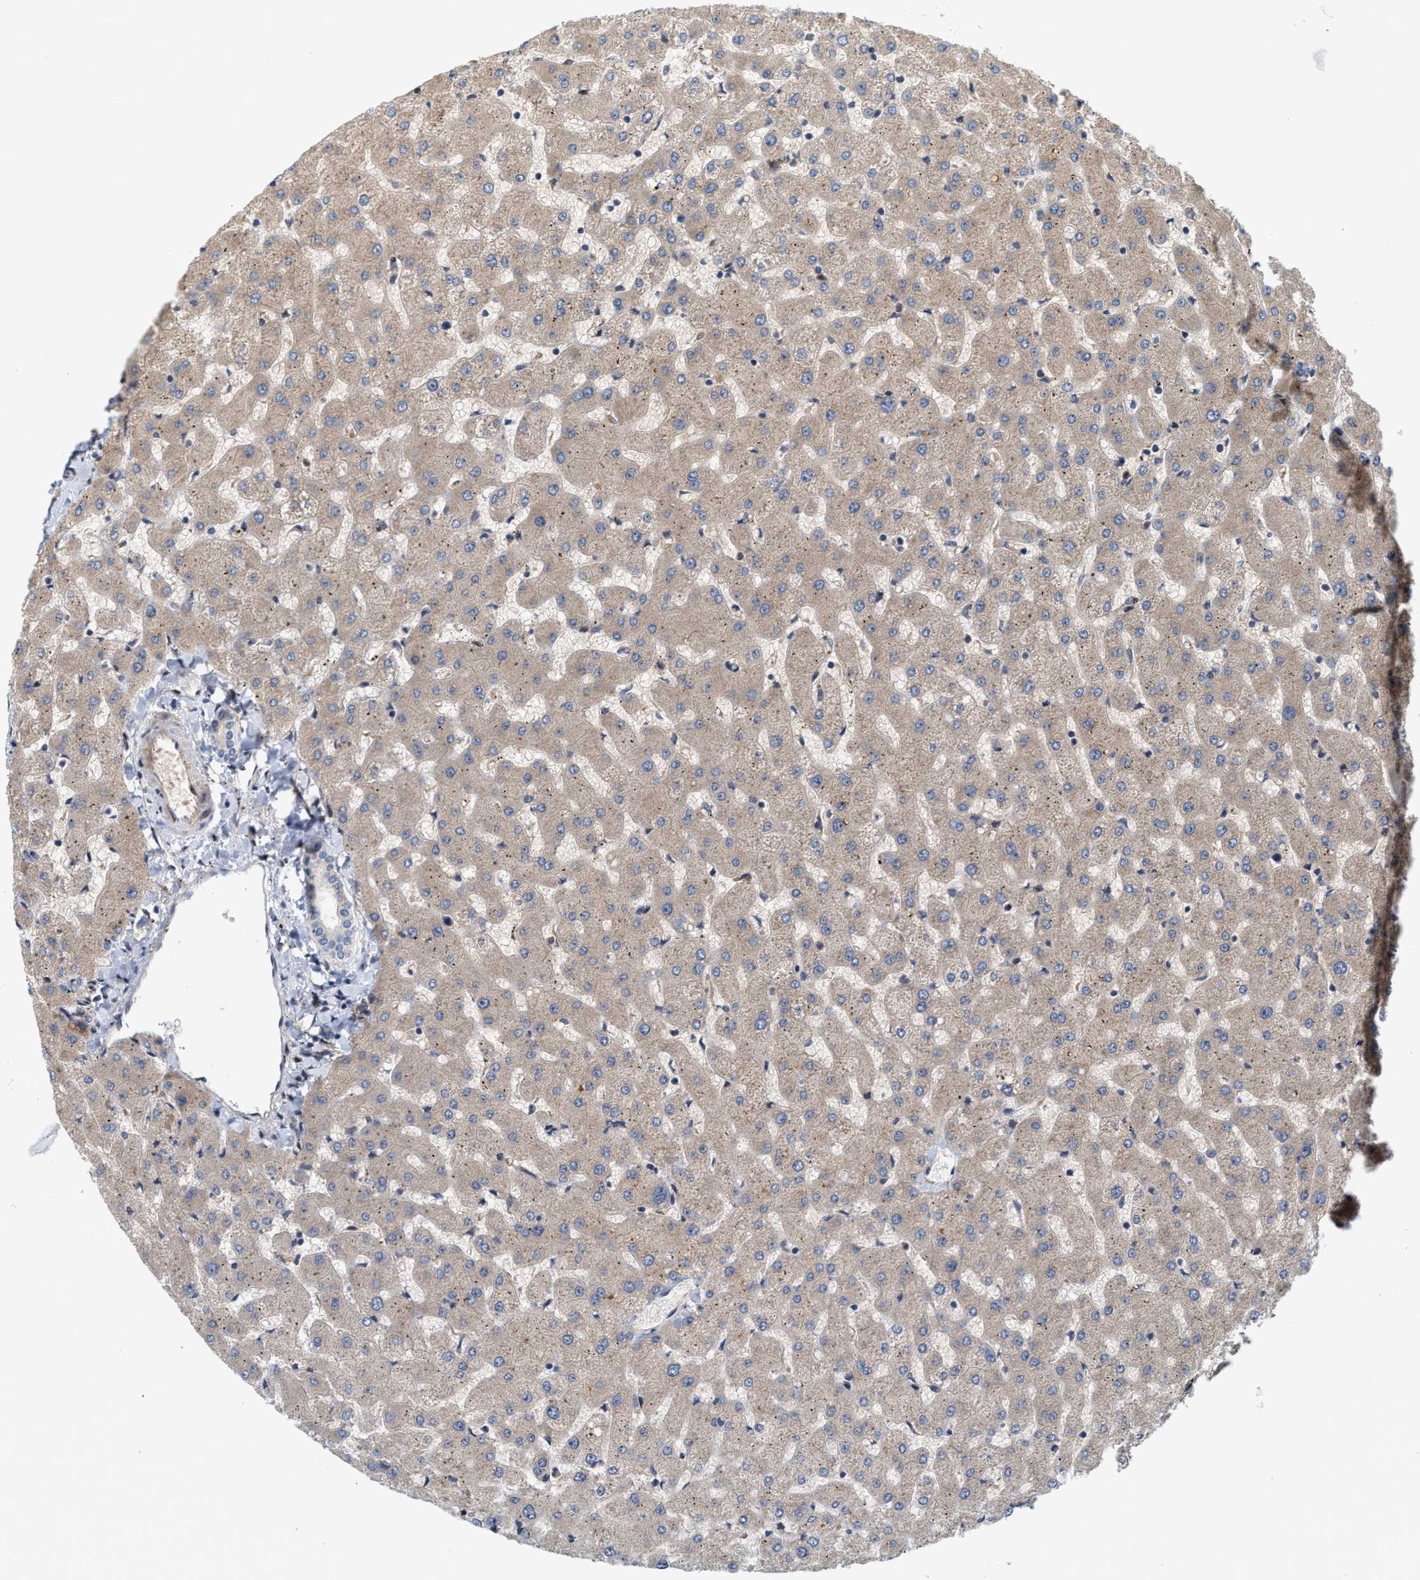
{"staining": {"intensity": "negative", "quantity": "none", "location": "none"}, "tissue": "liver", "cell_type": "Cholangiocytes", "image_type": "normal", "snomed": [{"axis": "morphology", "description": "Normal tissue, NOS"}, {"axis": "topography", "description": "Liver"}], "caption": "A histopathology image of human liver is negative for staining in cholangiocytes. (DAB IHC with hematoxylin counter stain).", "gene": "TCF4", "patient": {"sex": "female", "age": 63}}